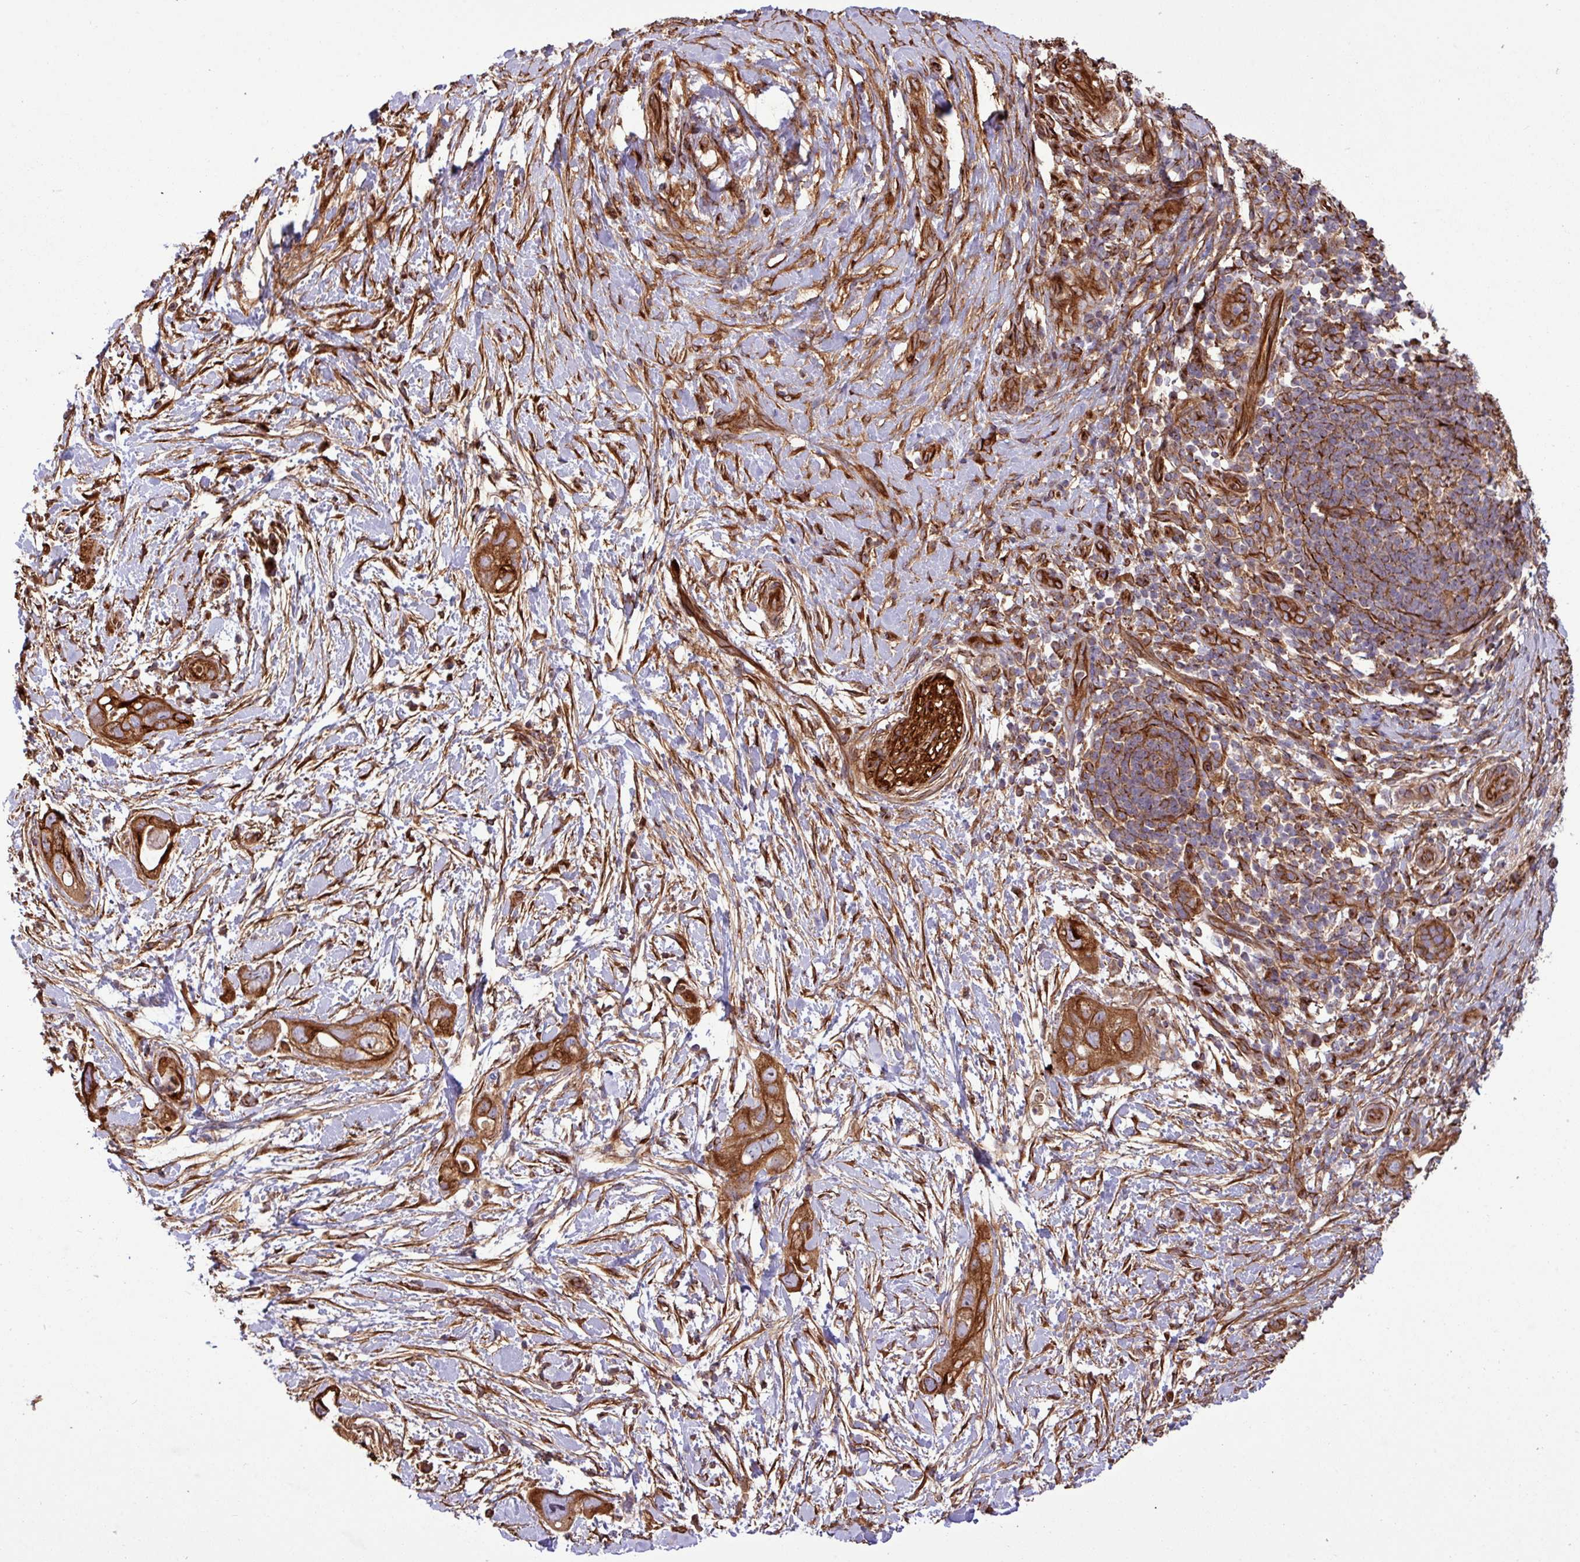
{"staining": {"intensity": "strong", "quantity": ">75%", "location": "cytoplasmic/membranous"}, "tissue": "pancreatic cancer", "cell_type": "Tumor cells", "image_type": "cancer", "snomed": [{"axis": "morphology", "description": "Adenocarcinoma, NOS"}, {"axis": "topography", "description": "Pancreas"}], "caption": "DAB (3,3'-diaminobenzidine) immunohistochemical staining of pancreatic adenocarcinoma exhibits strong cytoplasmic/membranous protein expression in approximately >75% of tumor cells. (IHC, brightfield microscopy, high magnification).", "gene": "ZNF300", "patient": {"sex": "female", "age": 72}}